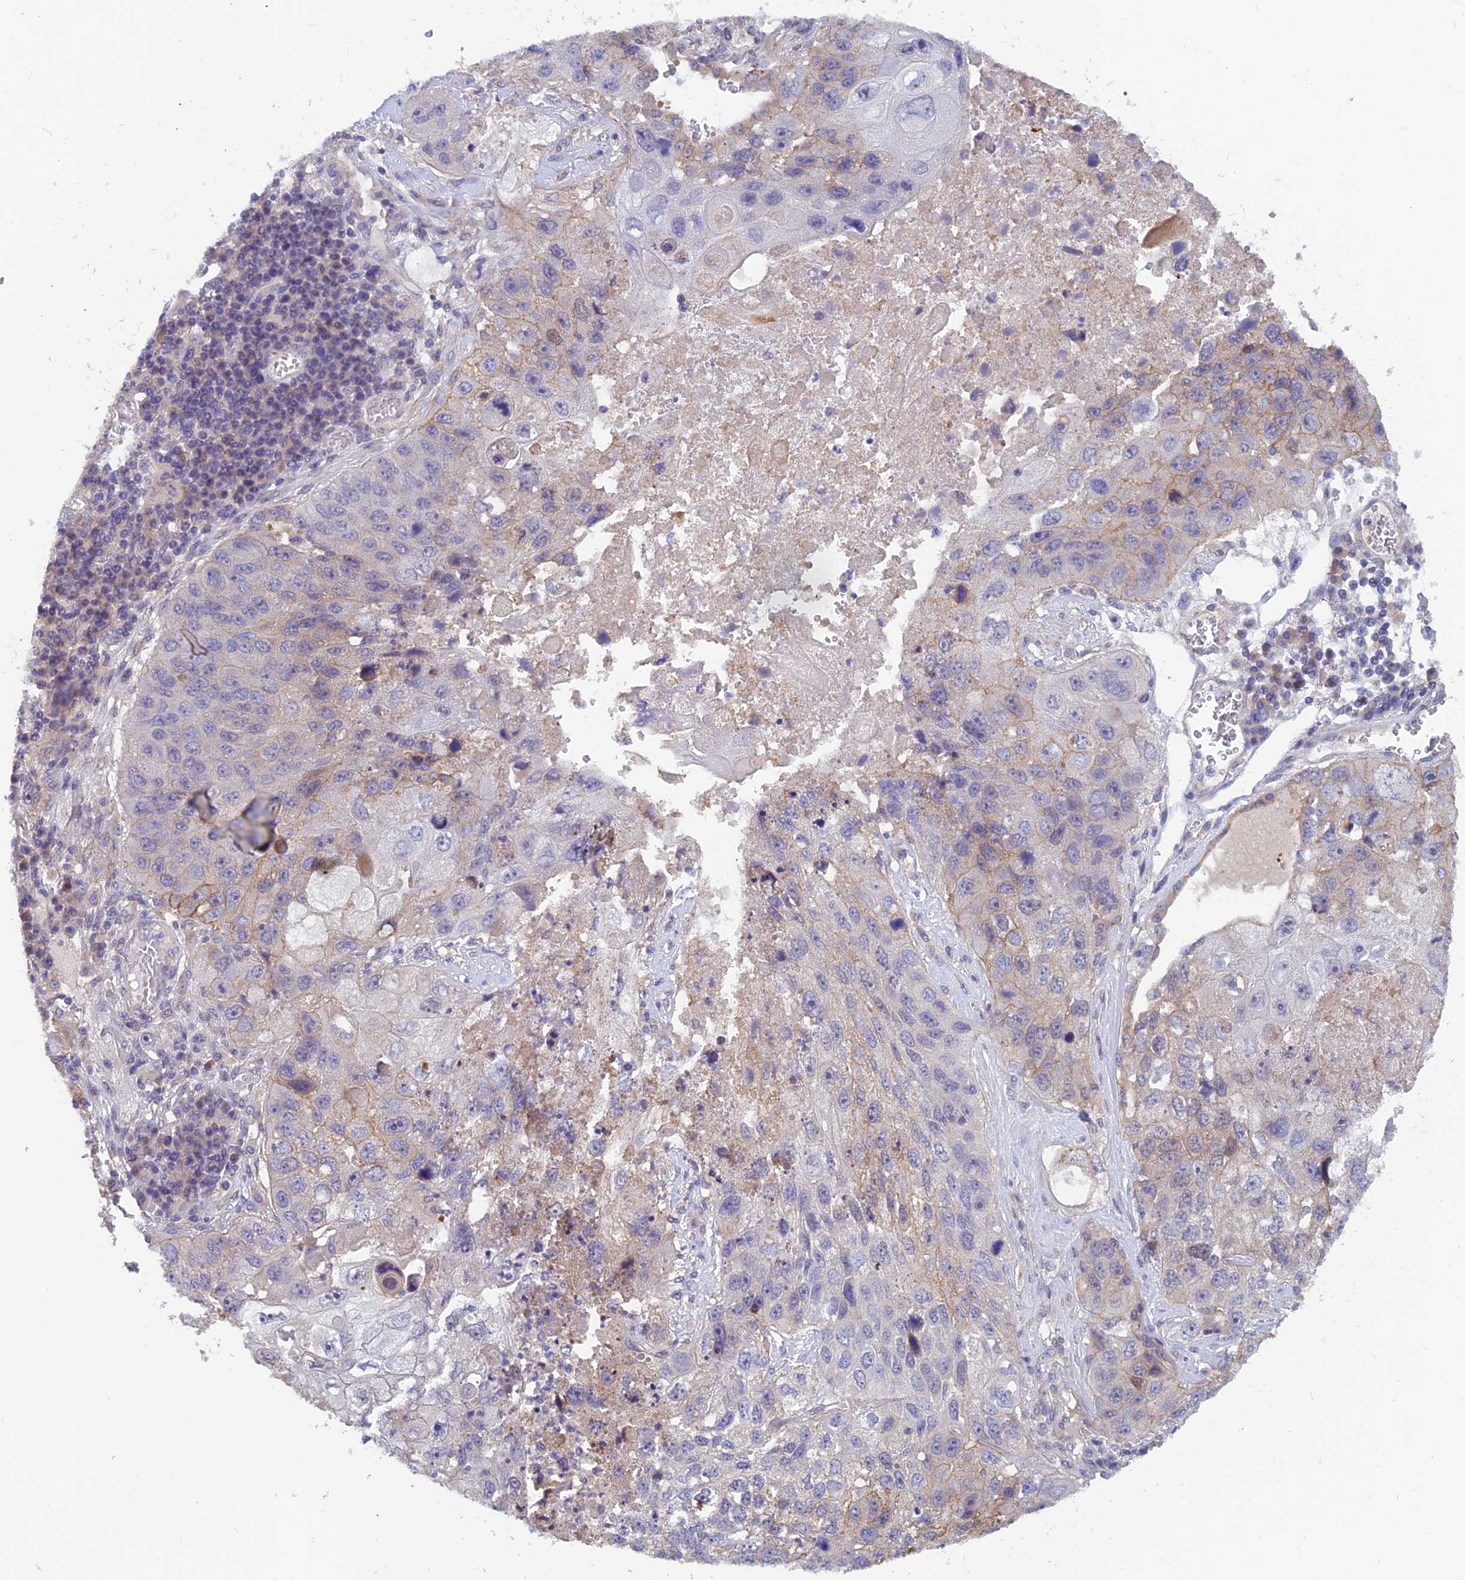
{"staining": {"intensity": "weak", "quantity": "25%-75%", "location": "cytoplasmic/membranous"}, "tissue": "lung cancer", "cell_type": "Tumor cells", "image_type": "cancer", "snomed": [{"axis": "morphology", "description": "Squamous cell carcinoma, NOS"}, {"axis": "topography", "description": "Lung"}], "caption": "The histopathology image demonstrates a brown stain indicating the presence of a protein in the cytoplasmic/membranous of tumor cells in lung cancer.", "gene": "HECA", "patient": {"sex": "male", "age": 61}}